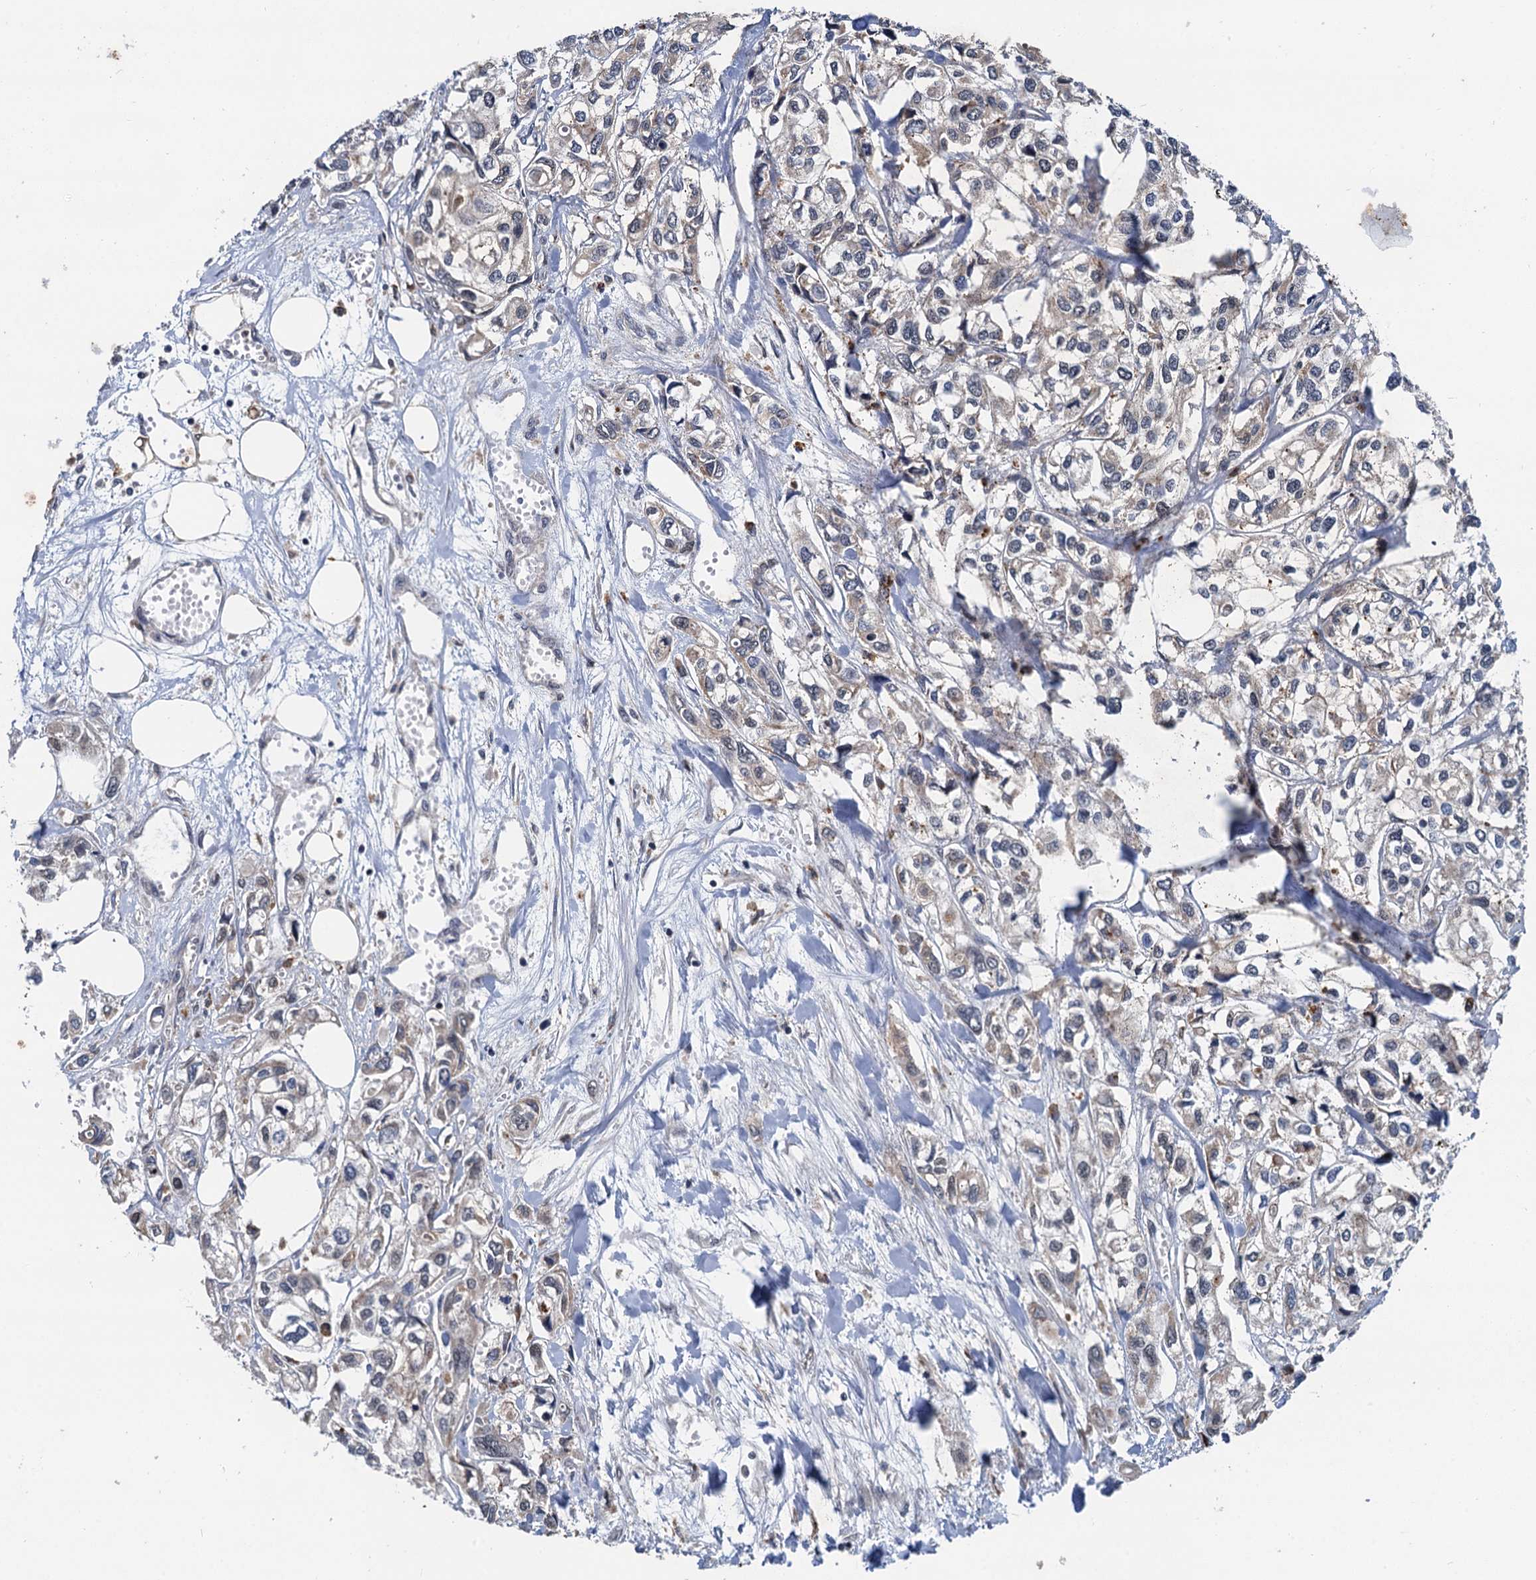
{"staining": {"intensity": "weak", "quantity": "<25%", "location": "cytoplasmic/membranous"}, "tissue": "urothelial cancer", "cell_type": "Tumor cells", "image_type": "cancer", "snomed": [{"axis": "morphology", "description": "Urothelial carcinoma, High grade"}, {"axis": "topography", "description": "Urinary bladder"}], "caption": "Immunohistochemistry (IHC) histopathology image of human urothelial carcinoma (high-grade) stained for a protein (brown), which demonstrates no expression in tumor cells. (Brightfield microscopy of DAB (3,3'-diaminobenzidine) immunohistochemistry (IHC) at high magnification).", "gene": "NLRP10", "patient": {"sex": "male", "age": 67}}